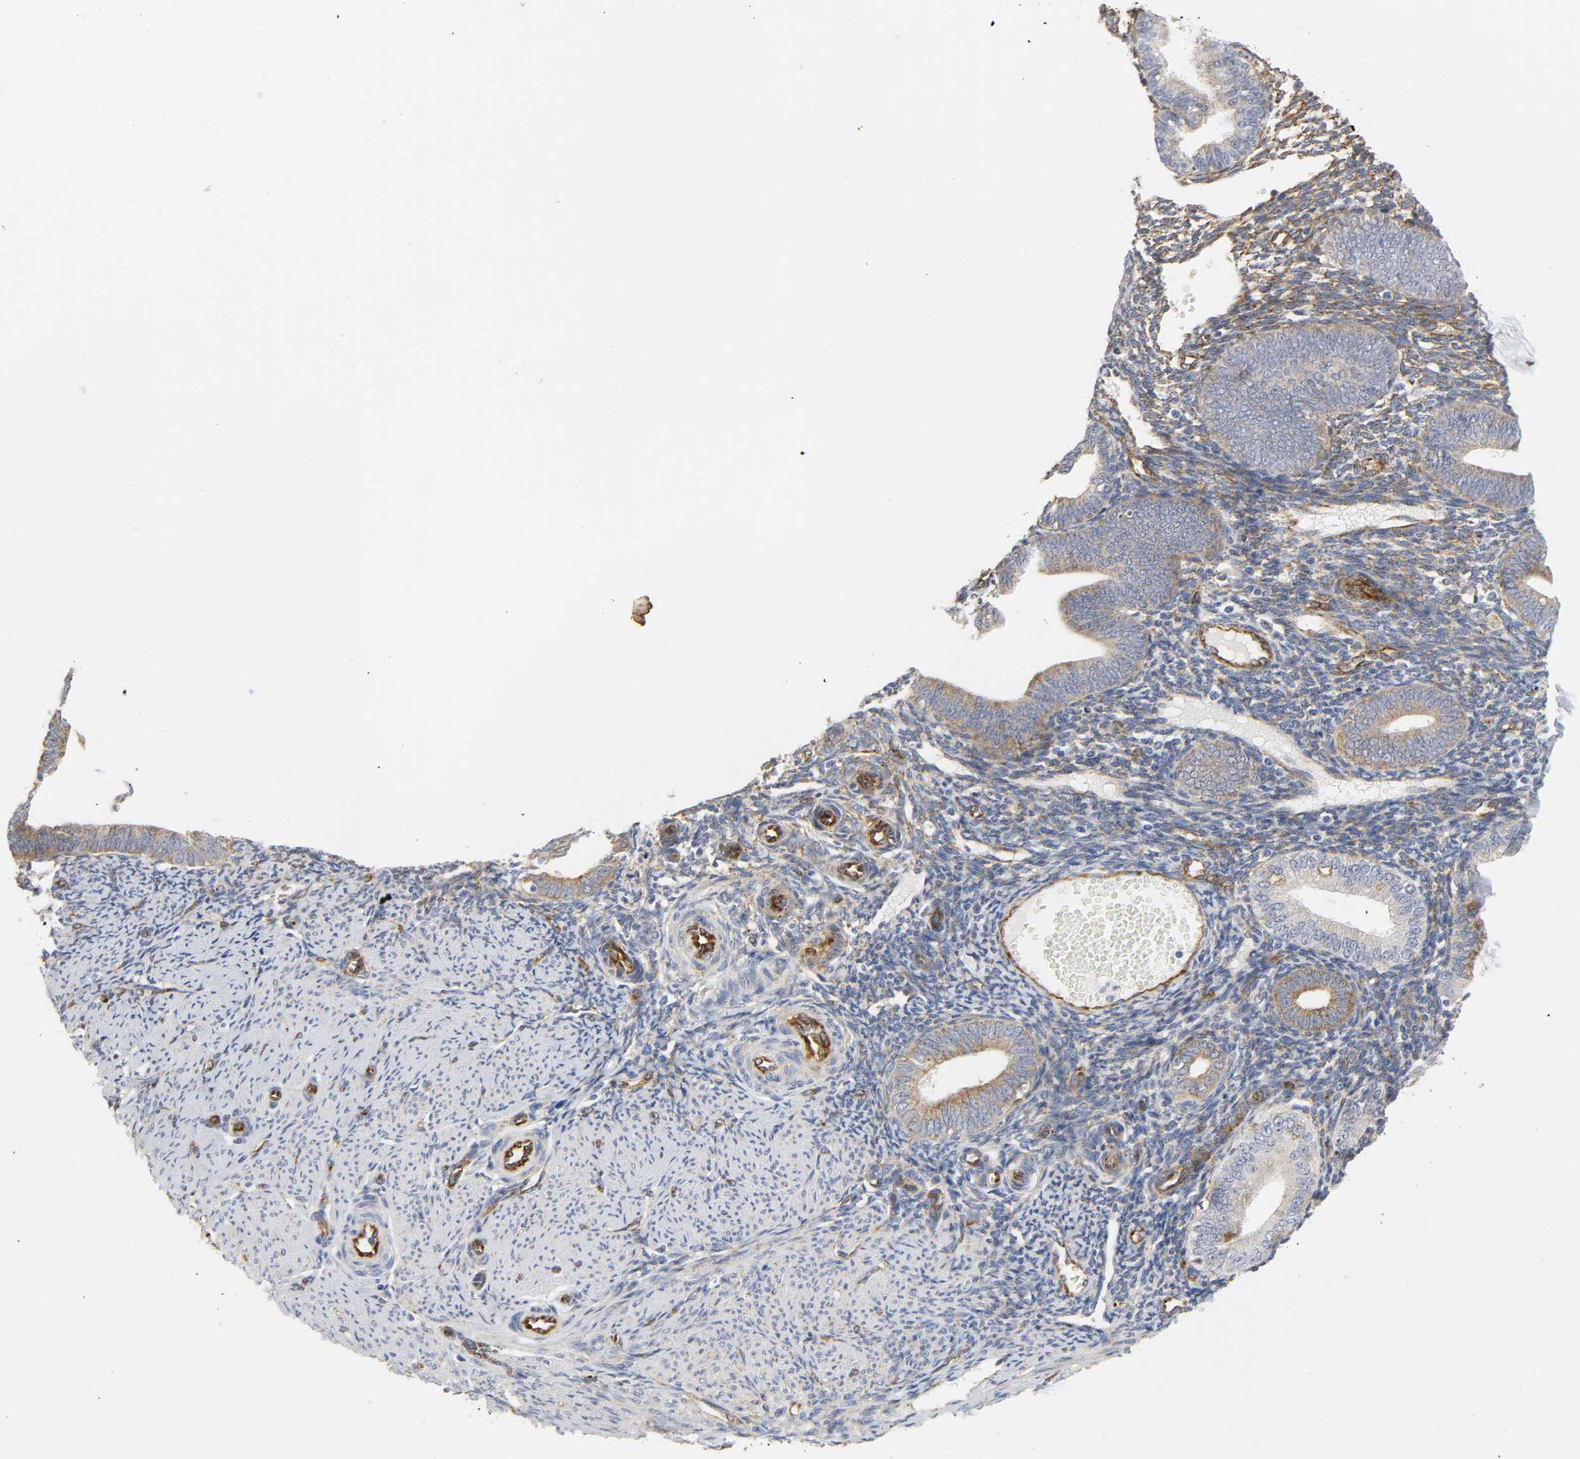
{"staining": {"intensity": "moderate", "quantity": ">75%", "location": "cytoplasmic/membranous"}, "tissue": "endometrium", "cell_type": "Cells in endometrial stroma", "image_type": "normal", "snomed": [{"axis": "morphology", "description": "Normal tissue, NOS"}, {"axis": "topography", "description": "Endometrium"}], "caption": "Unremarkable endometrium was stained to show a protein in brown. There is medium levels of moderate cytoplasmic/membranous positivity in approximately >75% of cells in endometrial stroma. The protein is shown in brown color, while the nuclei are stained blue.", "gene": "DOCK1", "patient": {"sex": "female", "age": 61}}